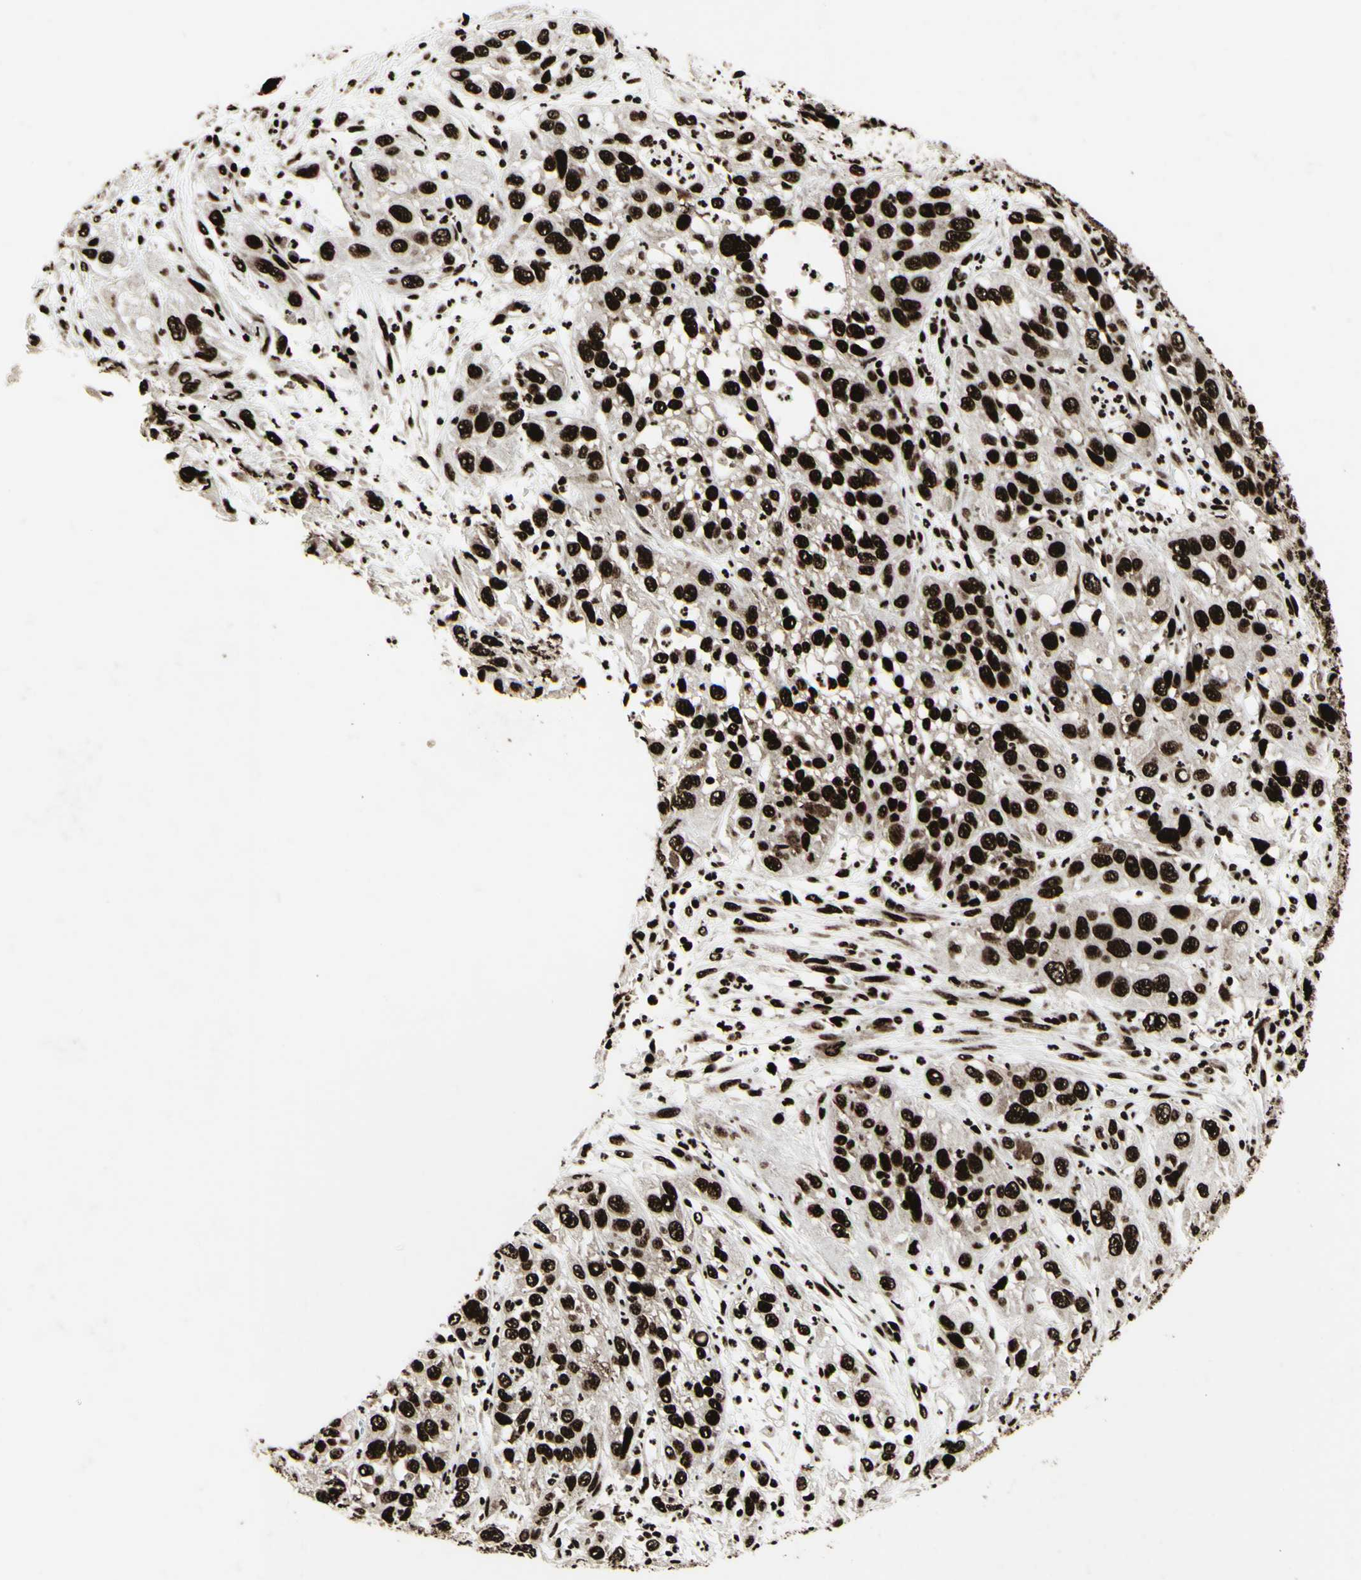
{"staining": {"intensity": "strong", "quantity": ">75%", "location": "nuclear"}, "tissue": "cervical cancer", "cell_type": "Tumor cells", "image_type": "cancer", "snomed": [{"axis": "morphology", "description": "Squamous cell carcinoma, NOS"}, {"axis": "topography", "description": "Cervix"}], "caption": "Immunohistochemical staining of human cervical cancer (squamous cell carcinoma) exhibits strong nuclear protein staining in approximately >75% of tumor cells.", "gene": "U2AF2", "patient": {"sex": "female", "age": 32}}